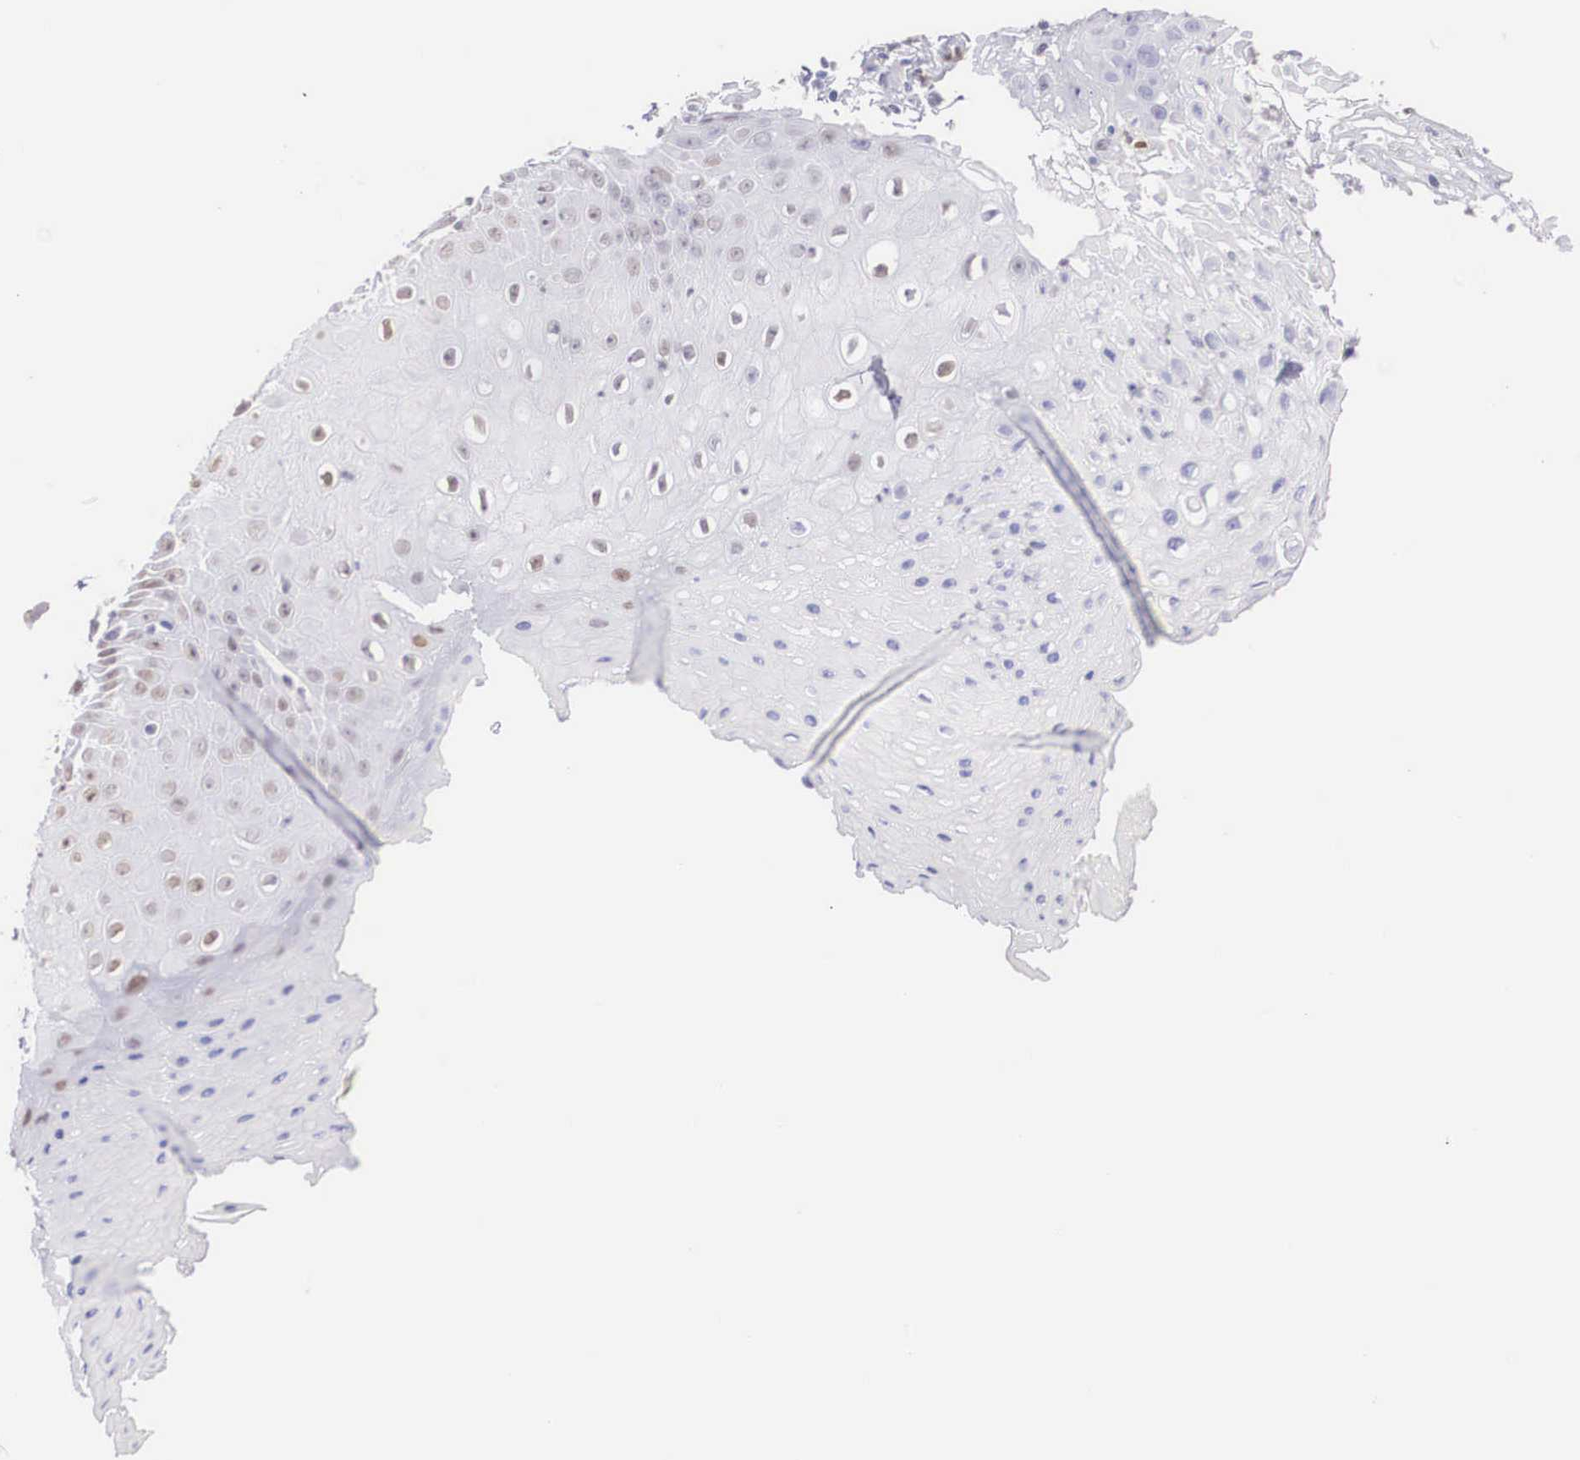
{"staining": {"intensity": "moderate", "quantity": "25%-75%", "location": "nuclear"}, "tissue": "skin", "cell_type": "Epidermal cells", "image_type": "normal", "snomed": [{"axis": "morphology", "description": "Normal tissue, NOS"}, {"axis": "topography", "description": "Skin"}, {"axis": "topography", "description": "Anal"}], "caption": "DAB (3,3'-diaminobenzidine) immunohistochemical staining of unremarkable human skin reveals moderate nuclear protein staining in approximately 25%-75% of epidermal cells.", "gene": "HMGN5", "patient": {"sex": "male", "age": 61}}